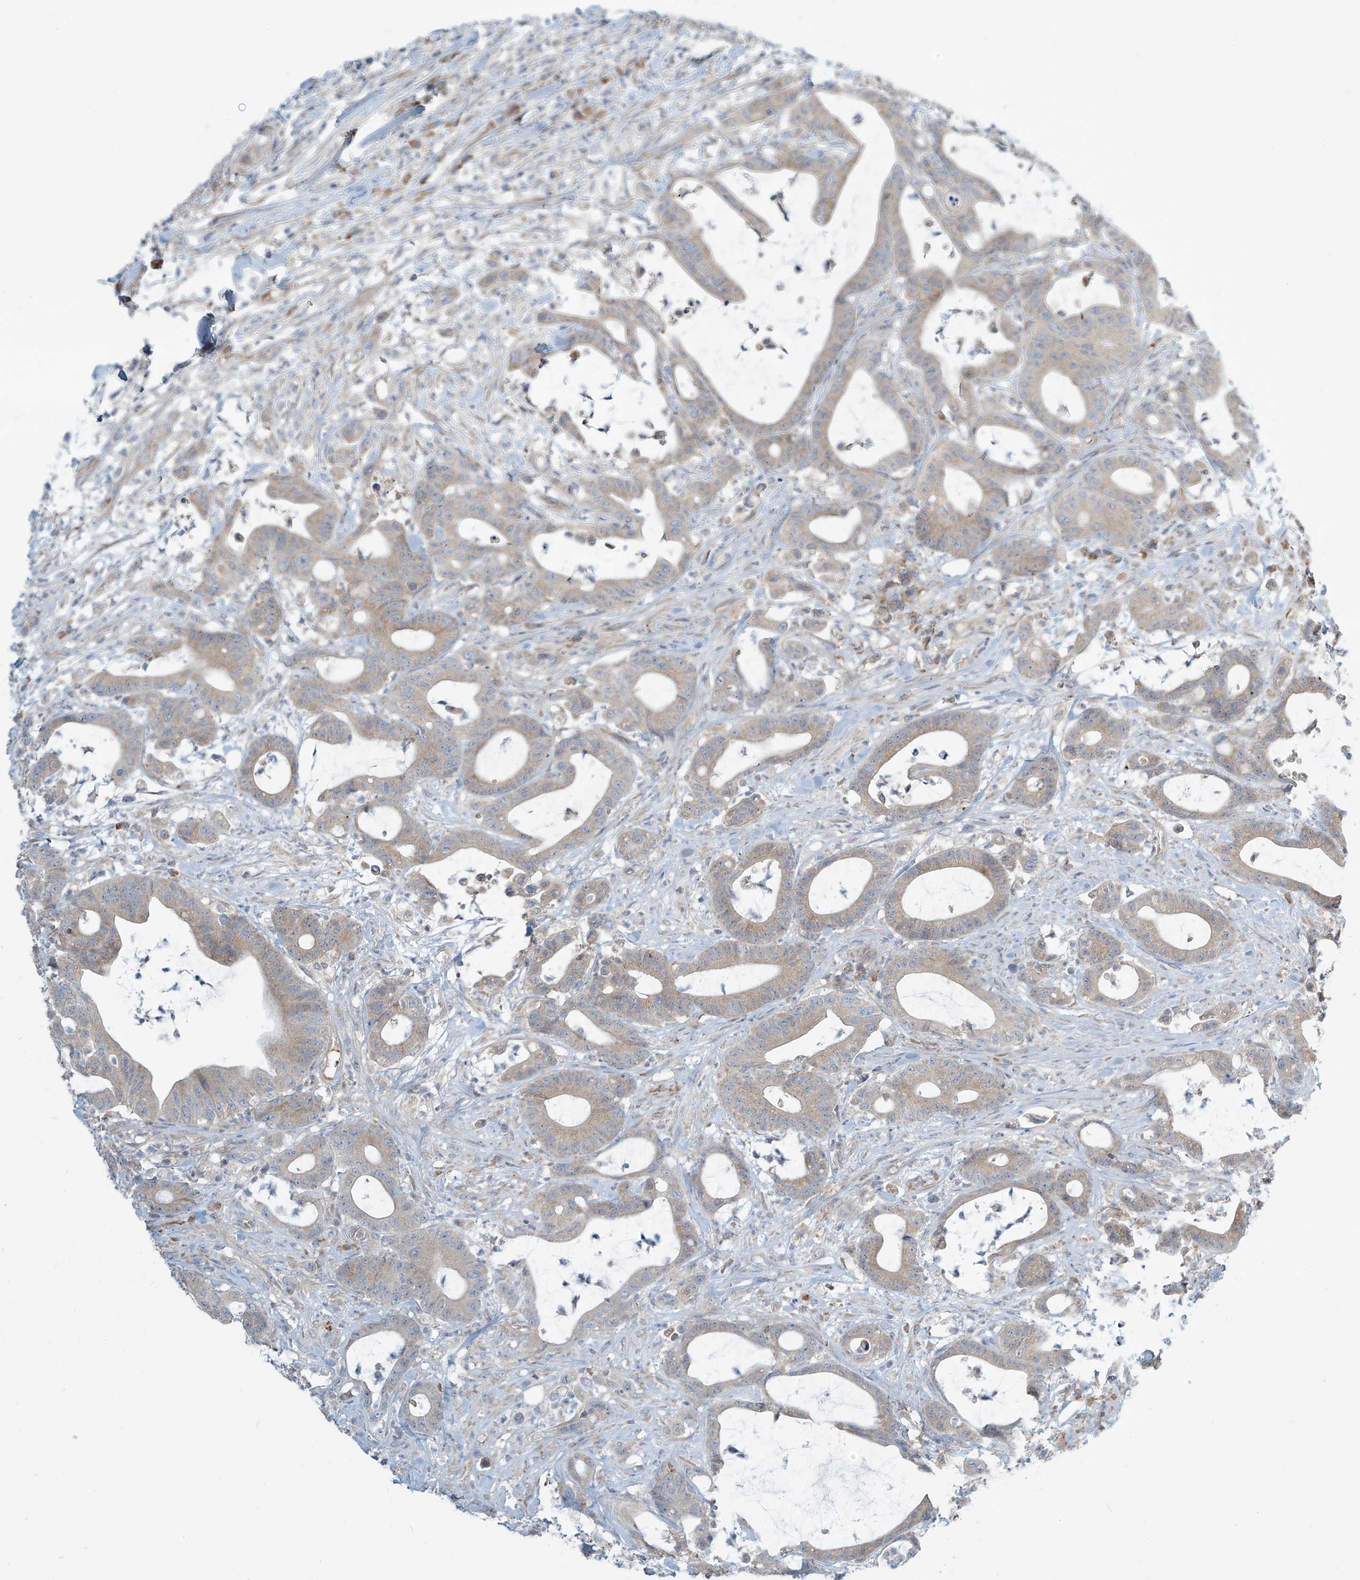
{"staining": {"intensity": "moderate", "quantity": "25%-75%", "location": "cytoplasmic/membranous"}, "tissue": "colorectal cancer", "cell_type": "Tumor cells", "image_type": "cancer", "snomed": [{"axis": "morphology", "description": "Adenocarcinoma, NOS"}, {"axis": "topography", "description": "Colon"}], "caption": "Colorectal cancer was stained to show a protein in brown. There is medium levels of moderate cytoplasmic/membranous staining in about 25%-75% of tumor cells. The staining is performed using DAB (3,3'-diaminobenzidine) brown chromogen to label protein expression. The nuclei are counter-stained blue using hematoxylin.", "gene": "LZTS3", "patient": {"sex": "female", "age": 84}}